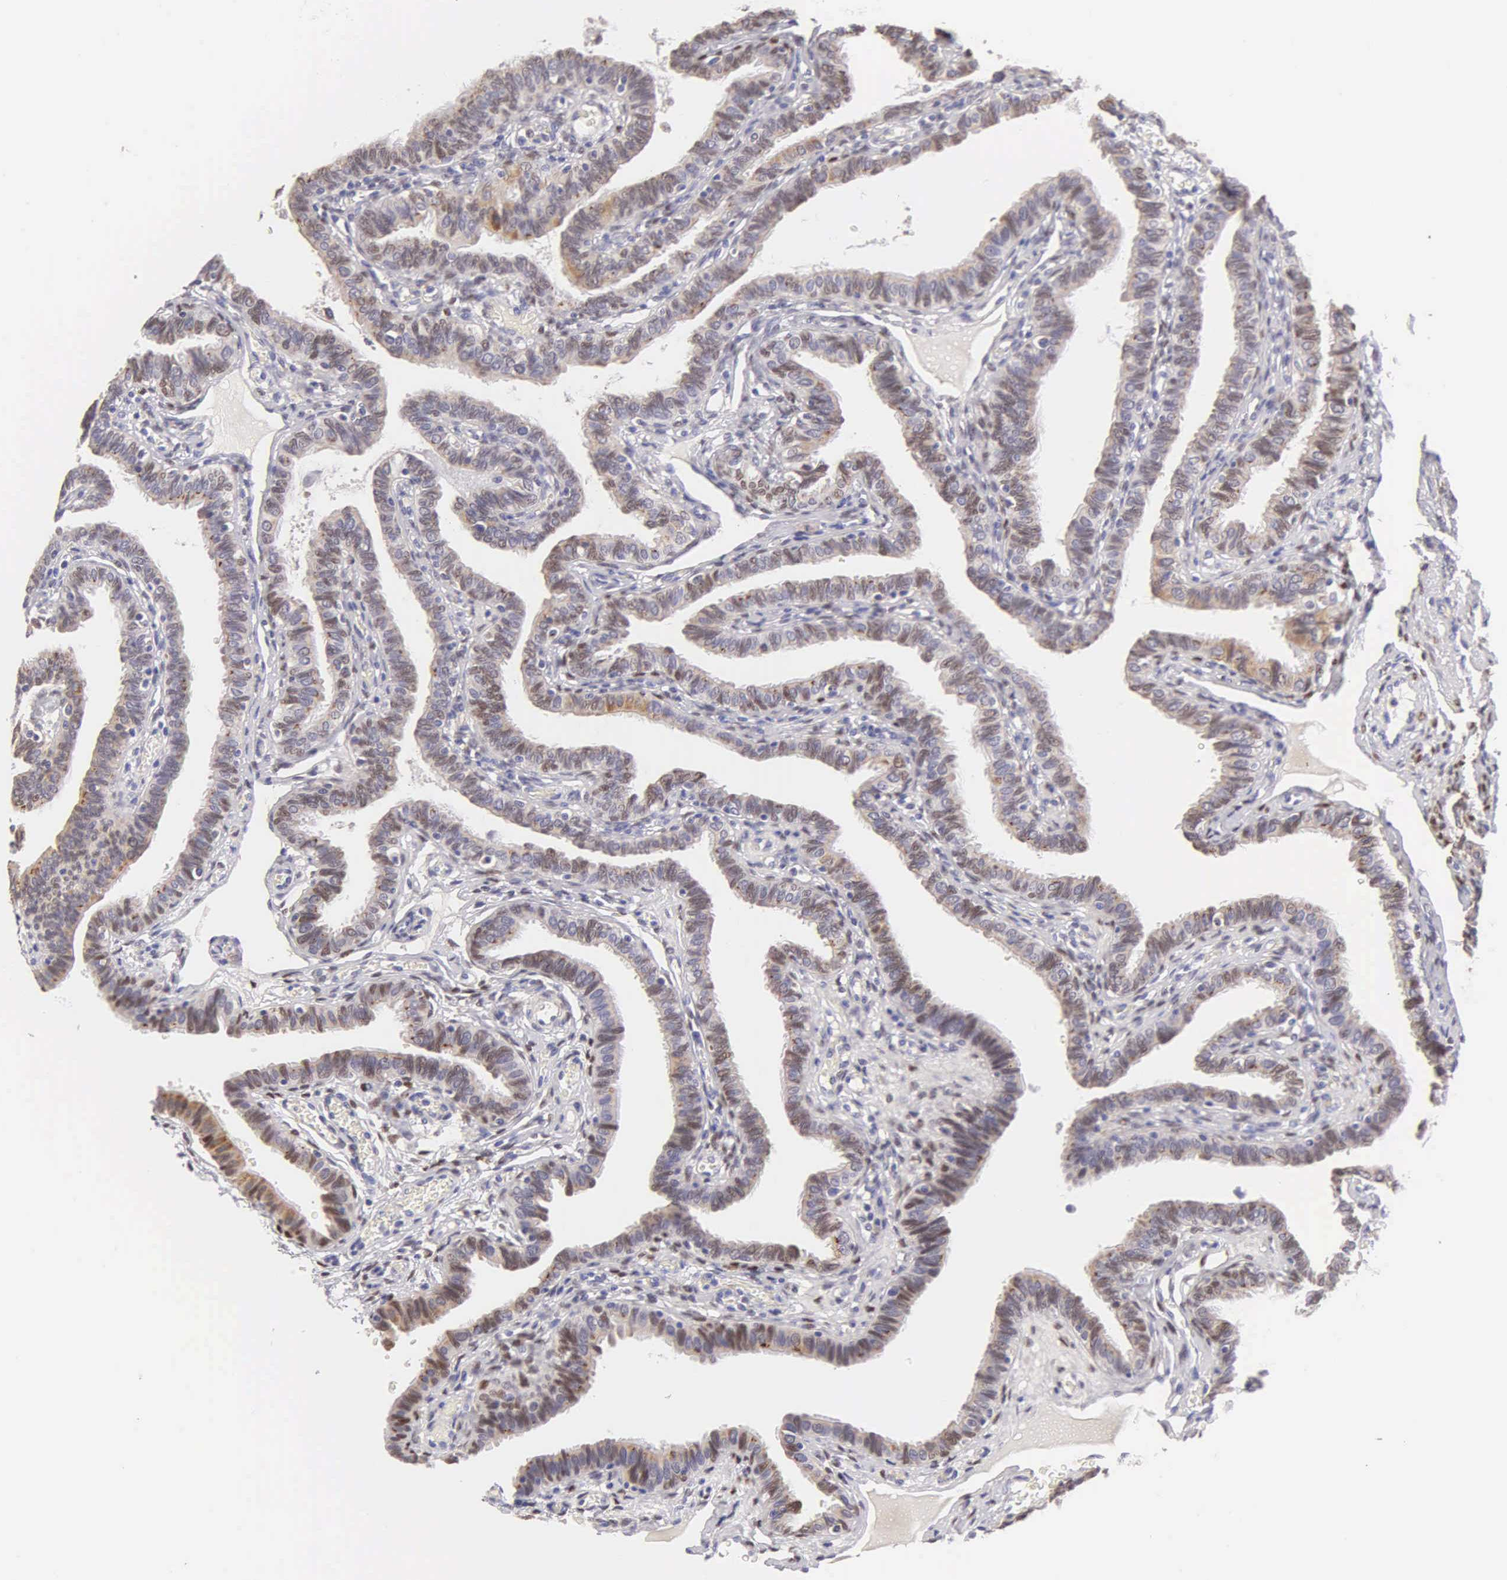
{"staining": {"intensity": "moderate", "quantity": "25%-75%", "location": "cytoplasmic/membranous,nuclear"}, "tissue": "fallopian tube", "cell_type": "Glandular cells", "image_type": "normal", "snomed": [{"axis": "morphology", "description": "Normal tissue, NOS"}, {"axis": "topography", "description": "Fallopian tube"}], "caption": "Protein staining demonstrates moderate cytoplasmic/membranous,nuclear positivity in approximately 25%-75% of glandular cells in normal fallopian tube. Using DAB (3,3'-diaminobenzidine) (brown) and hematoxylin (blue) stains, captured at high magnification using brightfield microscopy.", "gene": "ESR1", "patient": {"sex": "female", "age": 38}}